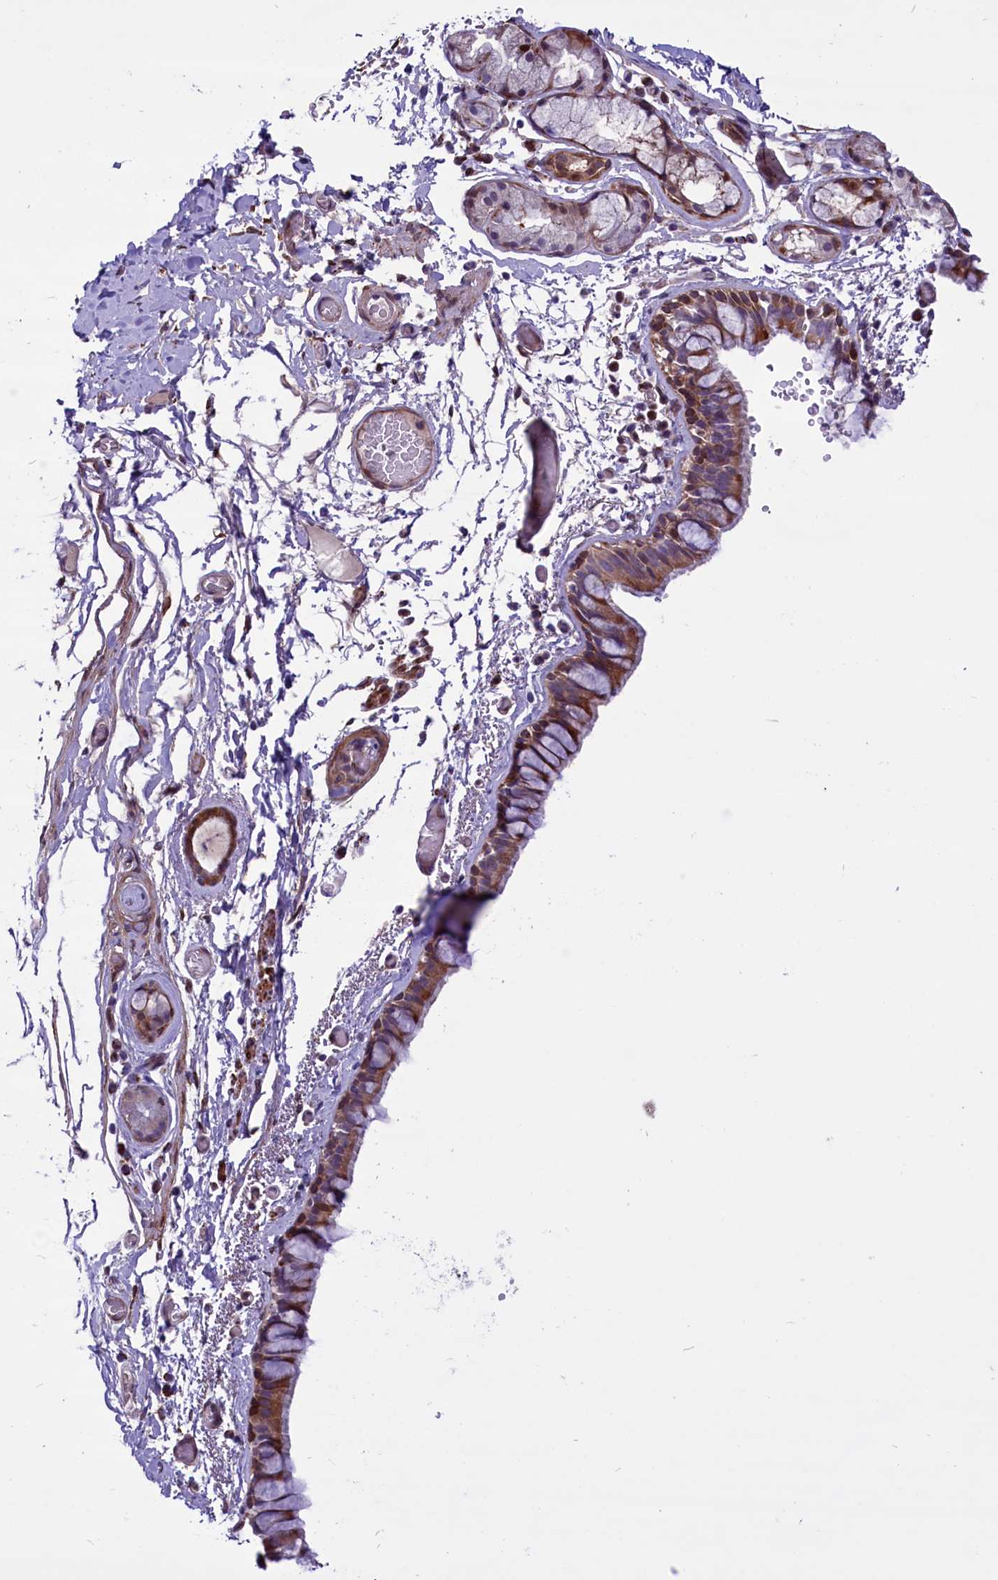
{"staining": {"intensity": "moderate", "quantity": ">75%", "location": "cytoplasmic/membranous"}, "tissue": "bronchus", "cell_type": "Respiratory epithelial cells", "image_type": "normal", "snomed": [{"axis": "morphology", "description": "Normal tissue, NOS"}, {"axis": "topography", "description": "Cartilage tissue"}], "caption": "Protein staining of normal bronchus demonstrates moderate cytoplasmic/membranous positivity in about >75% of respiratory epithelial cells. (DAB (3,3'-diaminobenzidine) = brown stain, brightfield microscopy at high magnification).", "gene": "MIEF2", "patient": {"sex": "male", "age": 63}}